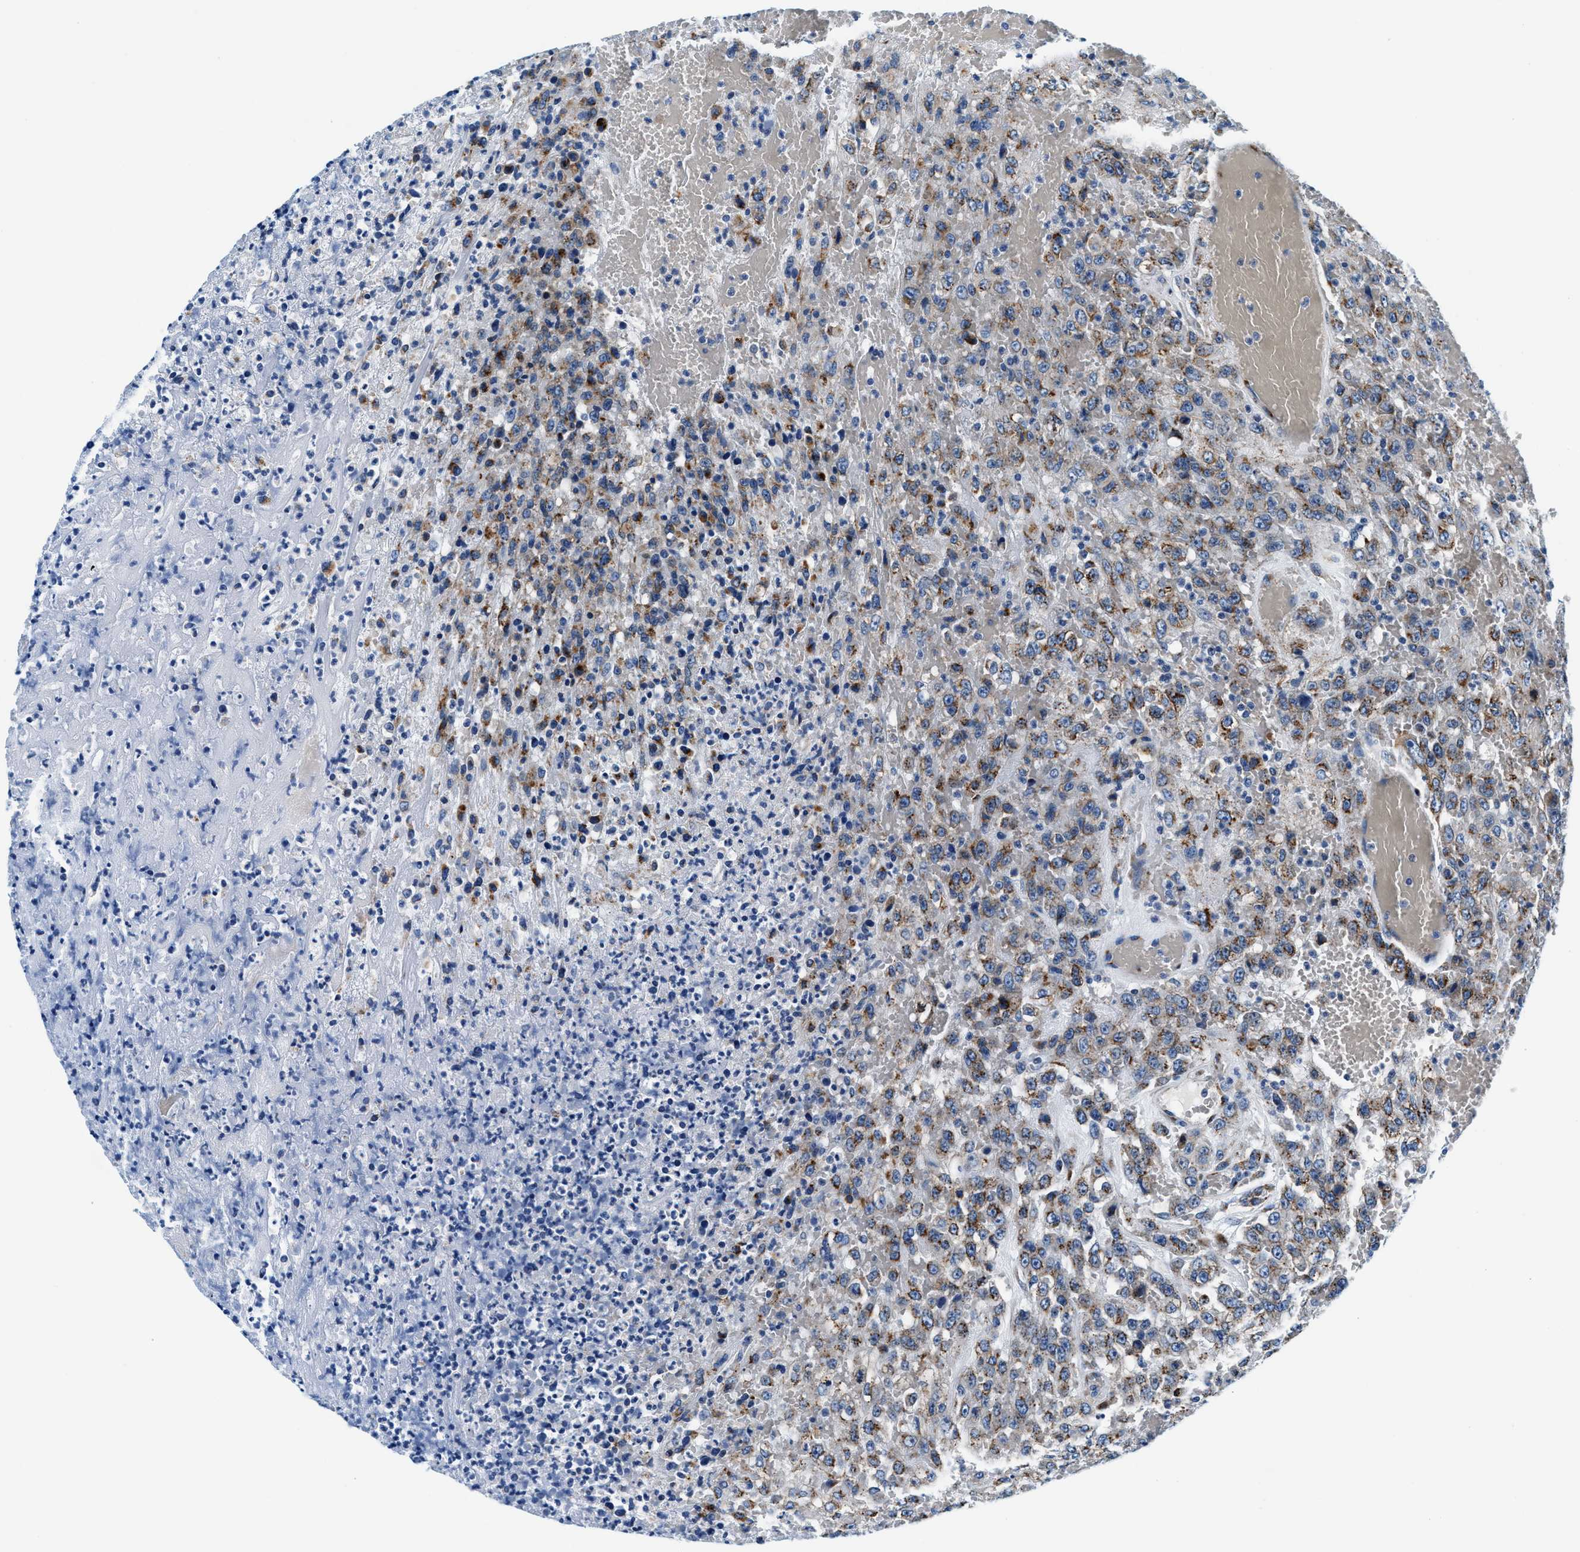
{"staining": {"intensity": "moderate", "quantity": ">75%", "location": "cytoplasmic/membranous"}, "tissue": "urothelial cancer", "cell_type": "Tumor cells", "image_type": "cancer", "snomed": [{"axis": "morphology", "description": "Urothelial carcinoma, High grade"}, {"axis": "topography", "description": "Urinary bladder"}], "caption": "Urothelial cancer stained with a protein marker demonstrates moderate staining in tumor cells.", "gene": "VPS53", "patient": {"sex": "male", "age": 46}}